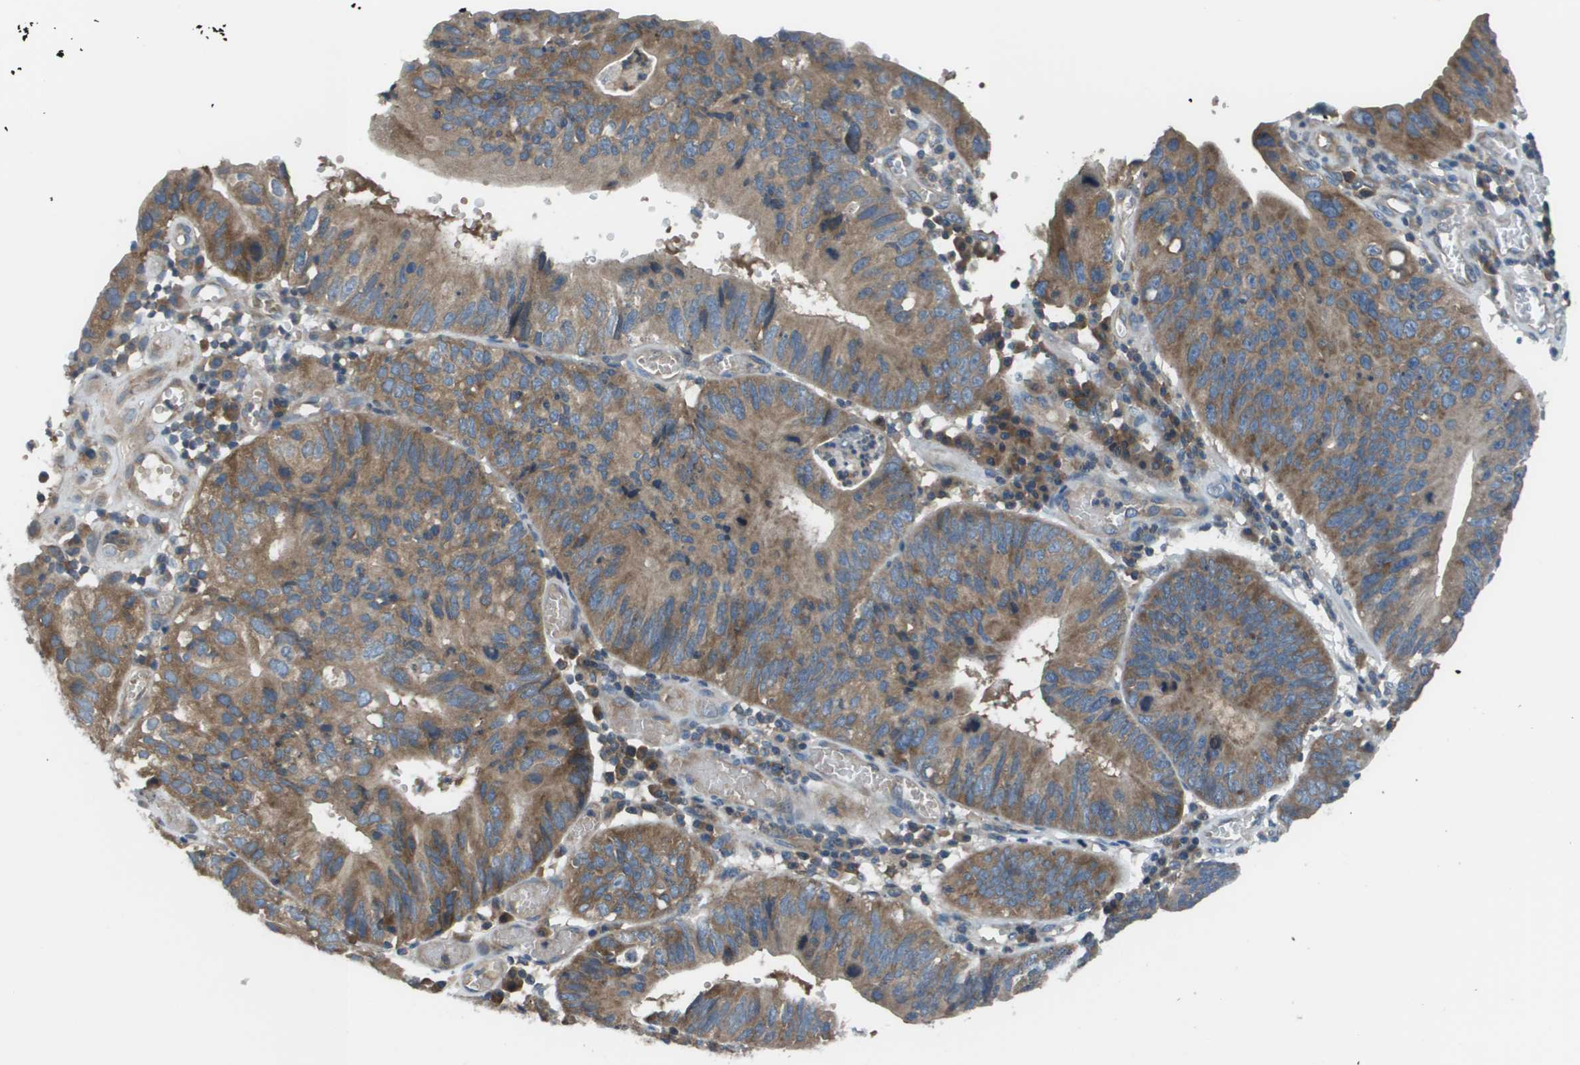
{"staining": {"intensity": "moderate", "quantity": ">75%", "location": "cytoplasmic/membranous"}, "tissue": "stomach cancer", "cell_type": "Tumor cells", "image_type": "cancer", "snomed": [{"axis": "morphology", "description": "Adenocarcinoma, NOS"}, {"axis": "topography", "description": "Stomach"}], "caption": "IHC micrograph of stomach adenocarcinoma stained for a protein (brown), which demonstrates medium levels of moderate cytoplasmic/membranous staining in approximately >75% of tumor cells.", "gene": "EIF3B", "patient": {"sex": "male", "age": 59}}